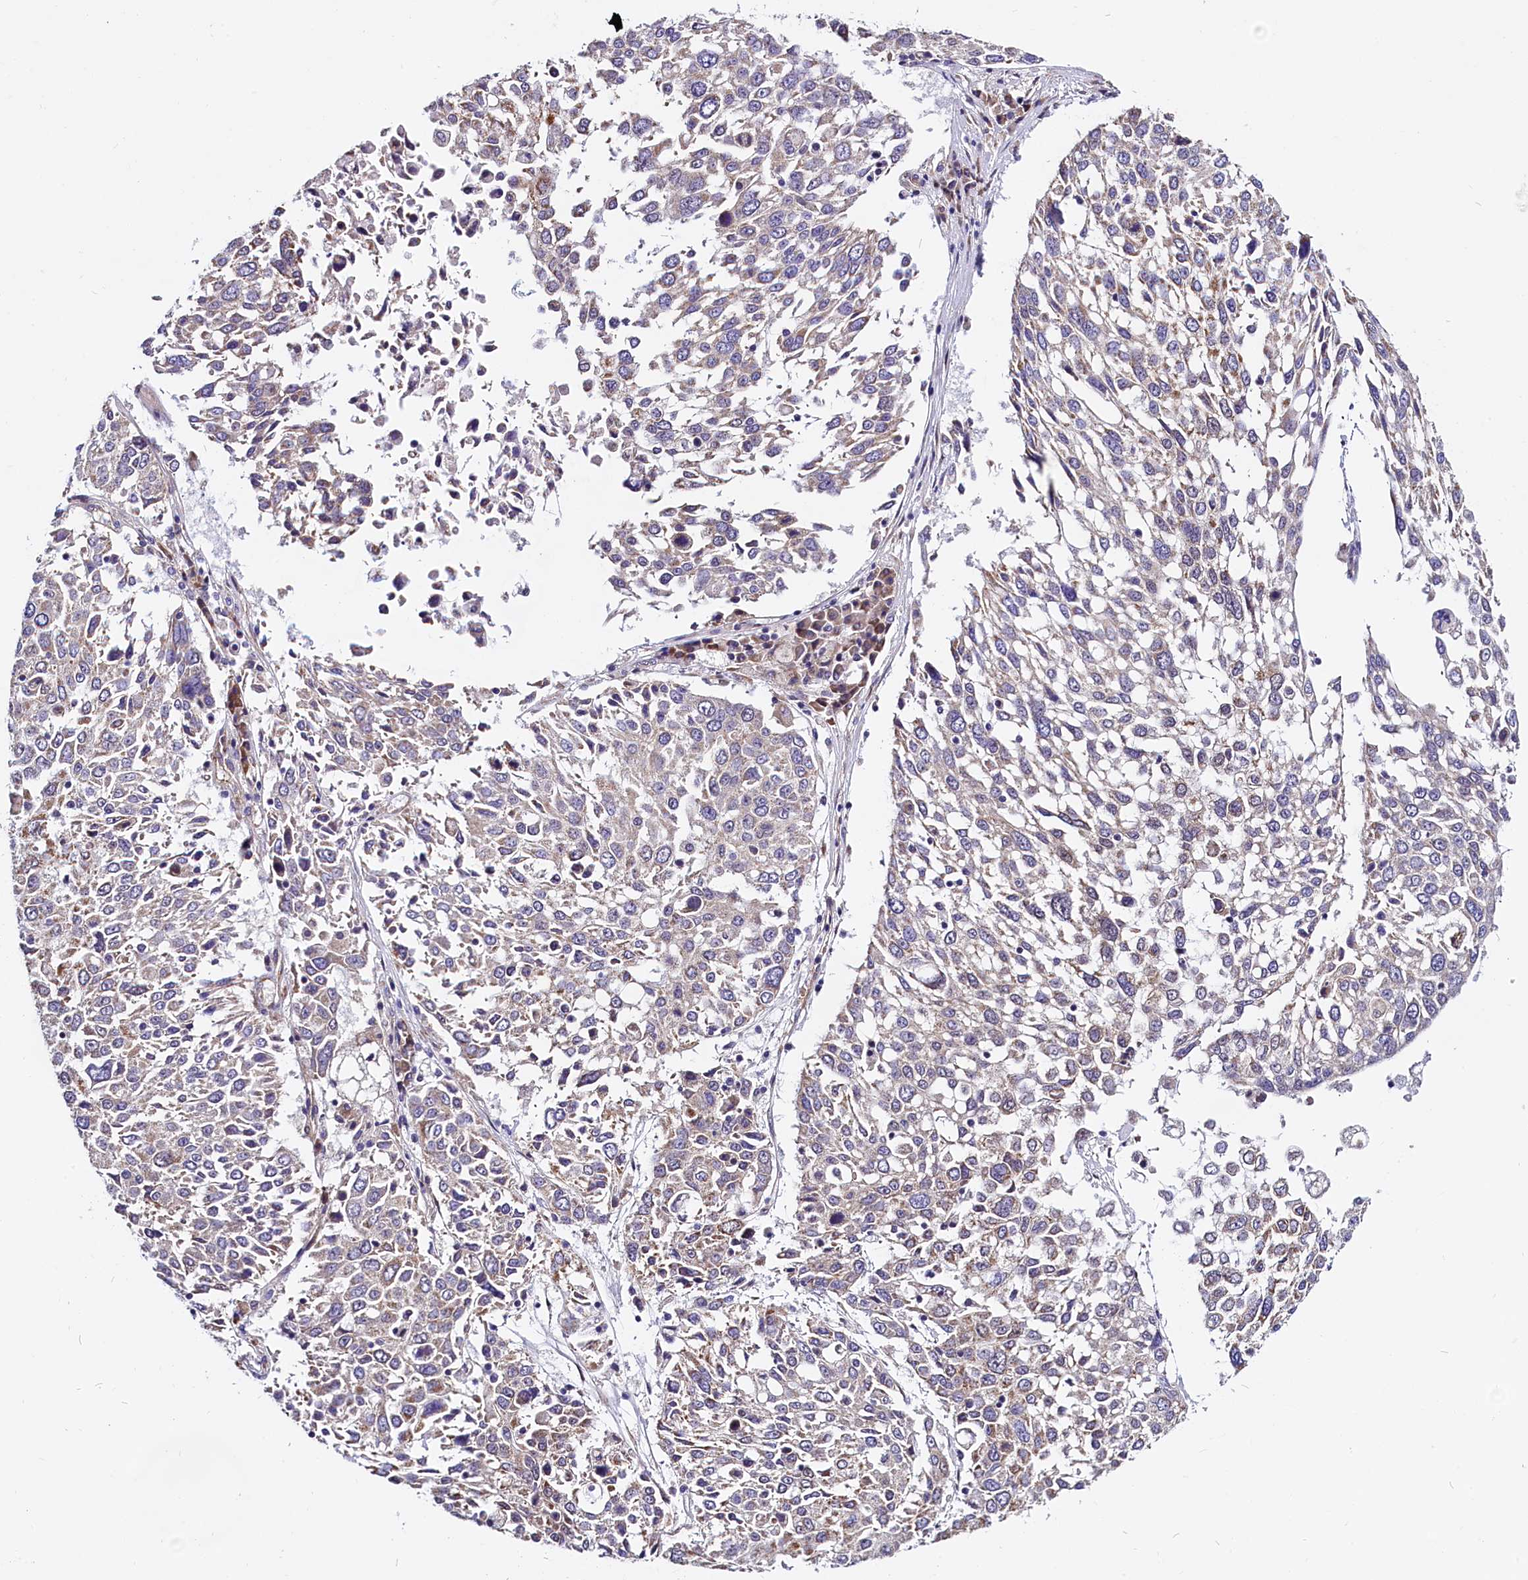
{"staining": {"intensity": "negative", "quantity": "none", "location": "none"}, "tissue": "lung cancer", "cell_type": "Tumor cells", "image_type": "cancer", "snomed": [{"axis": "morphology", "description": "Squamous cell carcinoma, NOS"}, {"axis": "topography", "description": "Lung"}], "caption": "Immunohistochemical staining of lung cancer (squamous cell carcinoma) demonstrates no significant expression in tumor cells.", "gene": "UACA", "patient": {"sex": "male", "age": 65}}